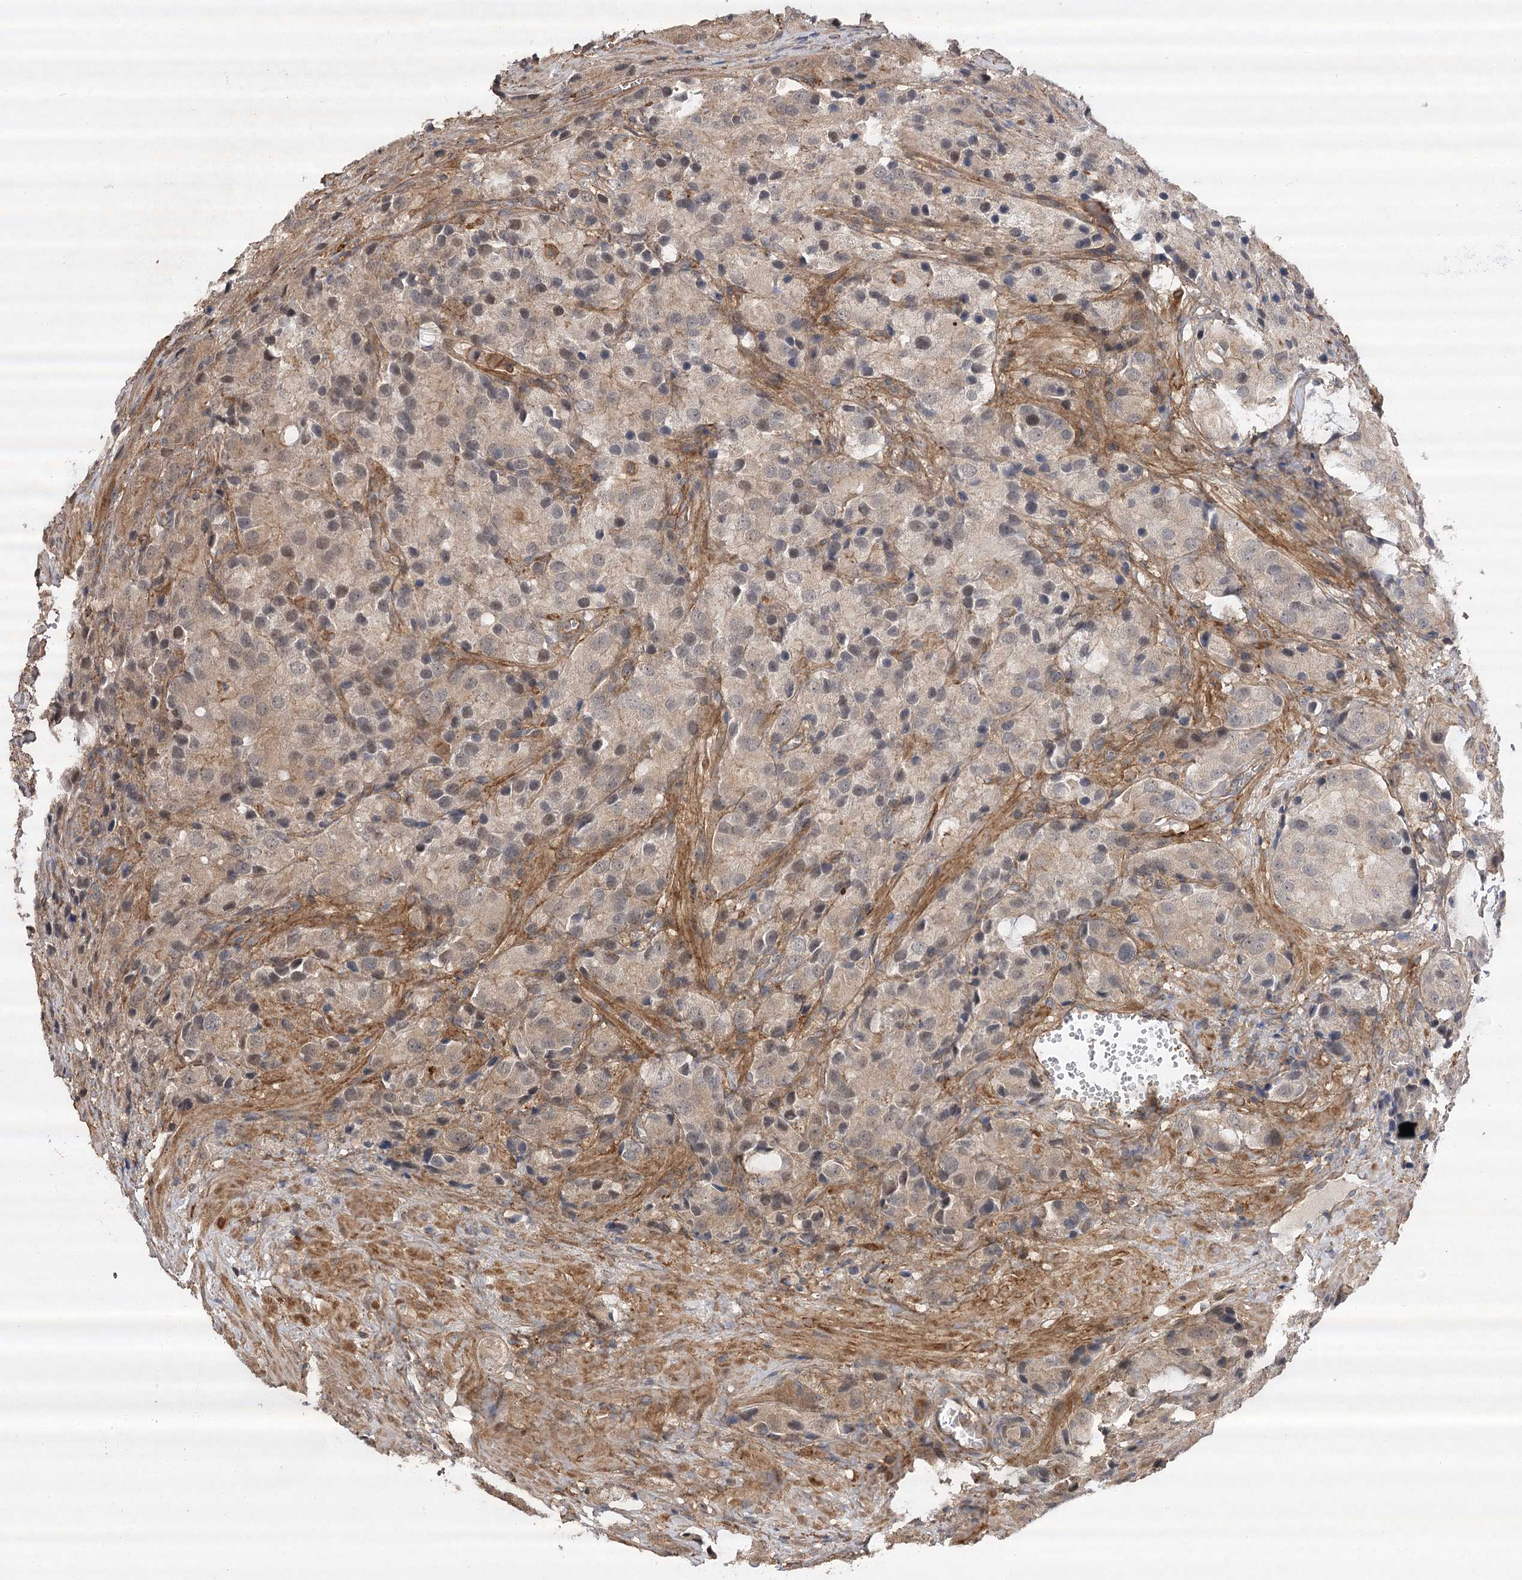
{"staining": {"intensity": "weak", "quantity": "25%-75%", "location": "cytoplasmic/membranous,nuclear"}, "tissue": "prostate cancer", "cell_type": "Tumor cells", "image_type": "cancer", "snomed": [{"axis": "morphology", "description": "Adenocarcinoma, High grade"}, {"axis": "topography", "description": "Prostate"}], "caption": "Prostate adenocarcinoma (high-grade) was stained to show a protein in brown. There is low levels of weak cytoplasmic/membranous and nuclear expression in approximately 25%-75% of tumor cells.", "gene": "OBSL1", "patient": {"sex": "male", "age": 70}}